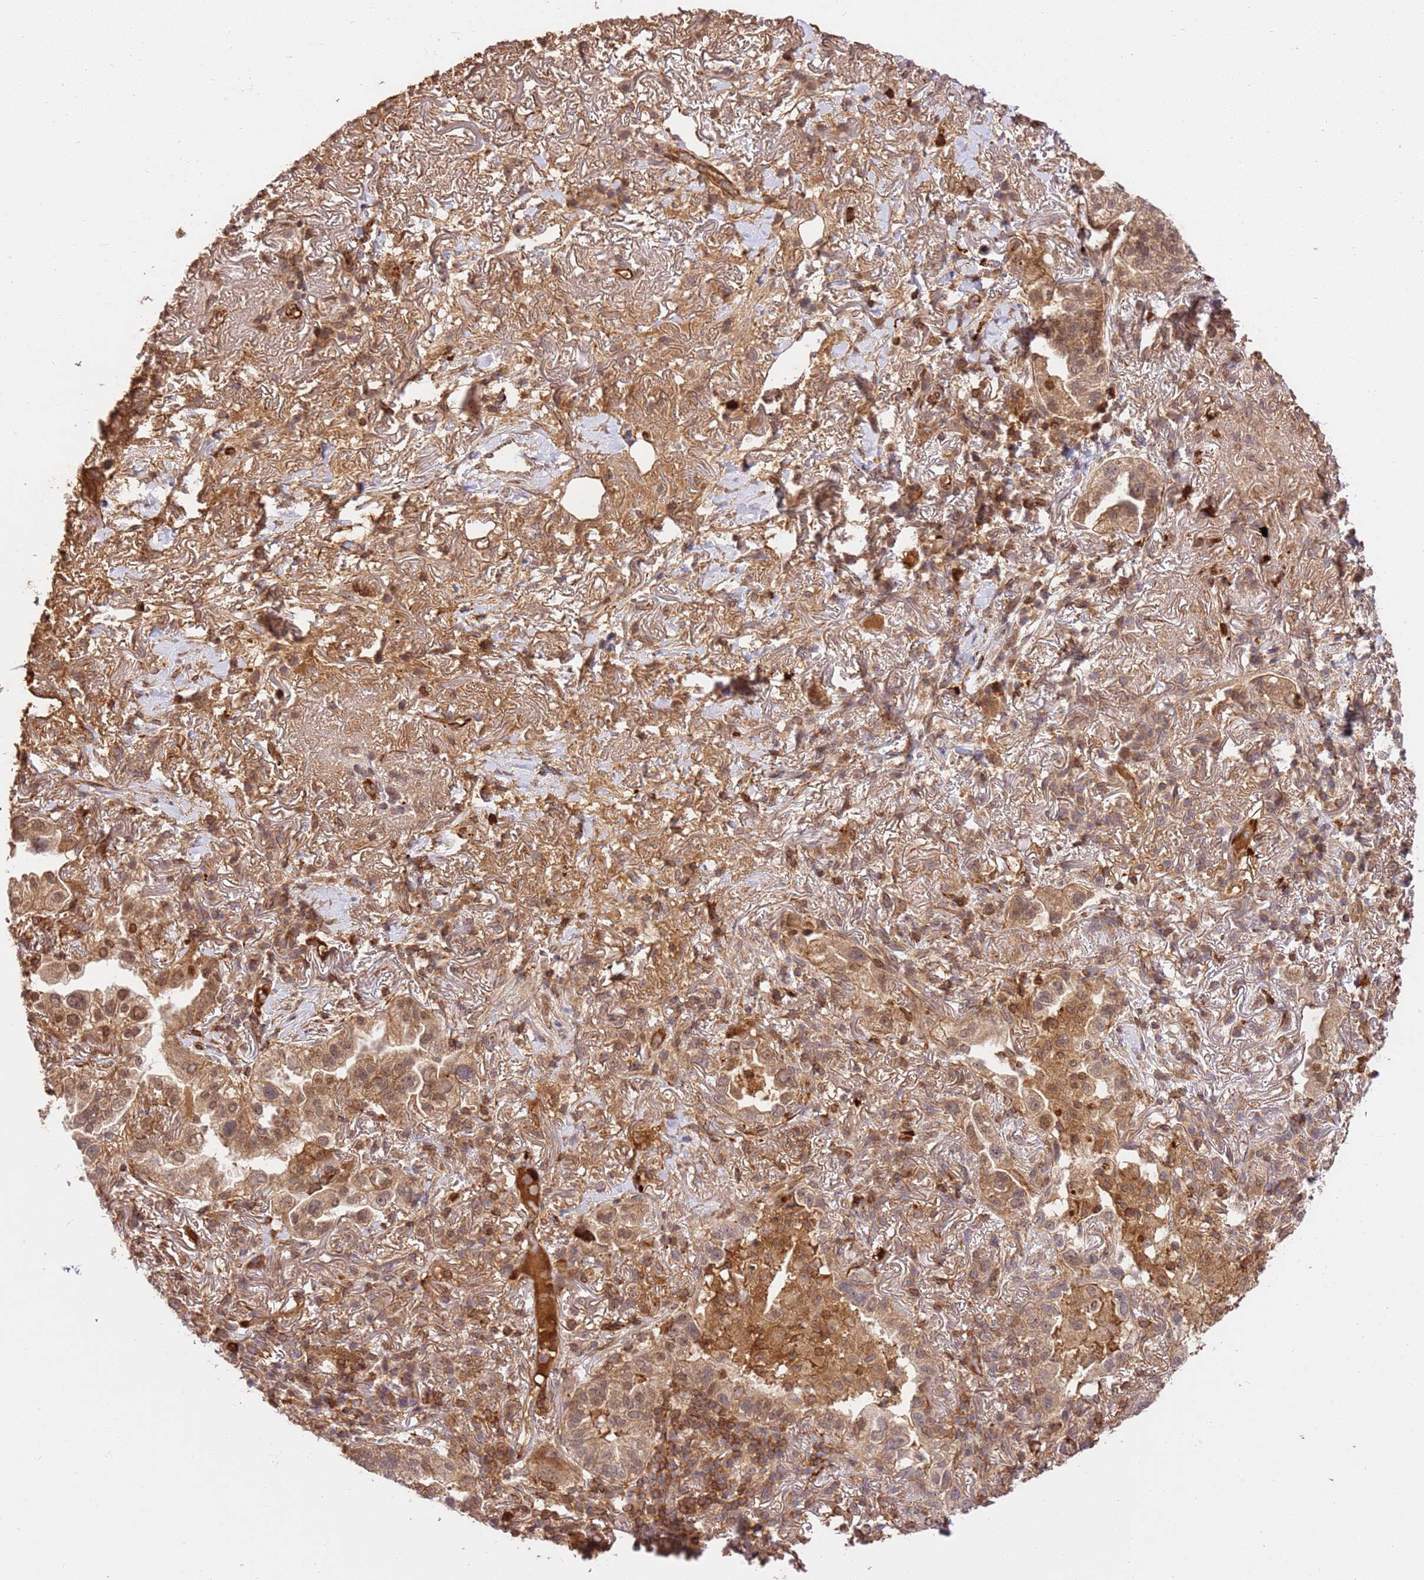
{"staining": {"intensity": "weak", "quantity": "25%-75%", "location": "cytoplasmic/membranous"}, "tissue": "lung cancer", "cell_type": "Tumor cells", "image_type": "cancer", "snomed": [{"axis": "morphology", "description": "Adenocarcinoma, NOS"}, {"axis": "topography", "description": "Lung"}], "caption": "Immunohistochemical staining of human lung cancer demonstrates weak cytoplasmic/membranous protein expression in about 25%-75% of tumor cells.", "gene": "KATNAL2", "patient": {"sex": "female", "age": 69}}